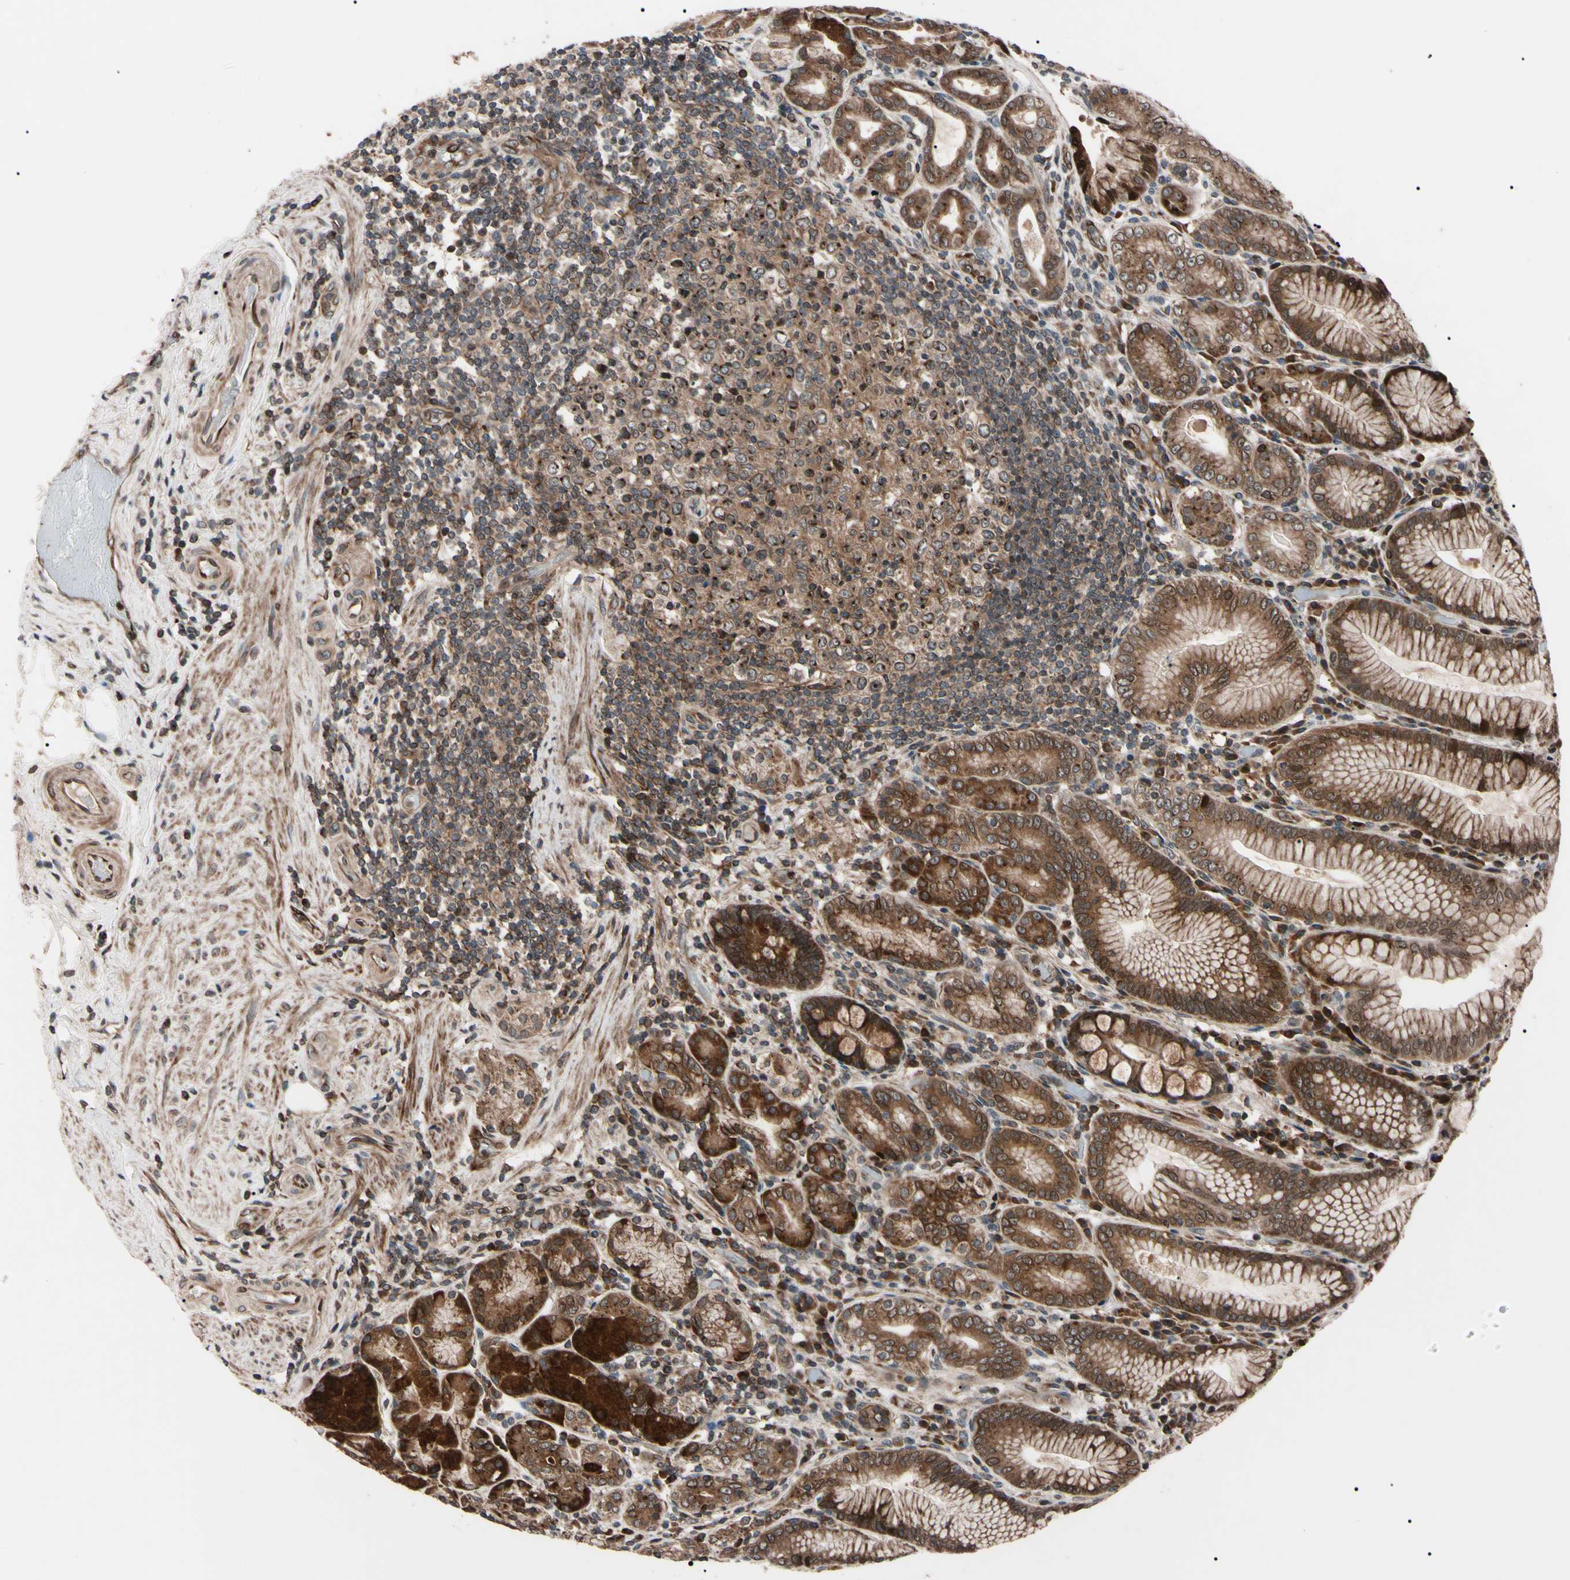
{"staining": {"intensity": "strong", "quantity": ">75%", "location": "cytoplasmic/membranous"}, "tissue": "stomach", "cell_type": "Glandular cells", "image_type": "normal", "snomed": [{"axis": "morphology", "description": "Normal tissue, NOS"}, {"axis": "topography", "description": "Stomach, lower"}], "caption": "Approximately >75% of glandular cells in benign stomach demonstrate strong cytoplasmic/membranous protein positivity as visualized by brown immunohistochemical staining.", "gene": "GUCY1B1", "patient": {"sex": "female", "age": 76}}